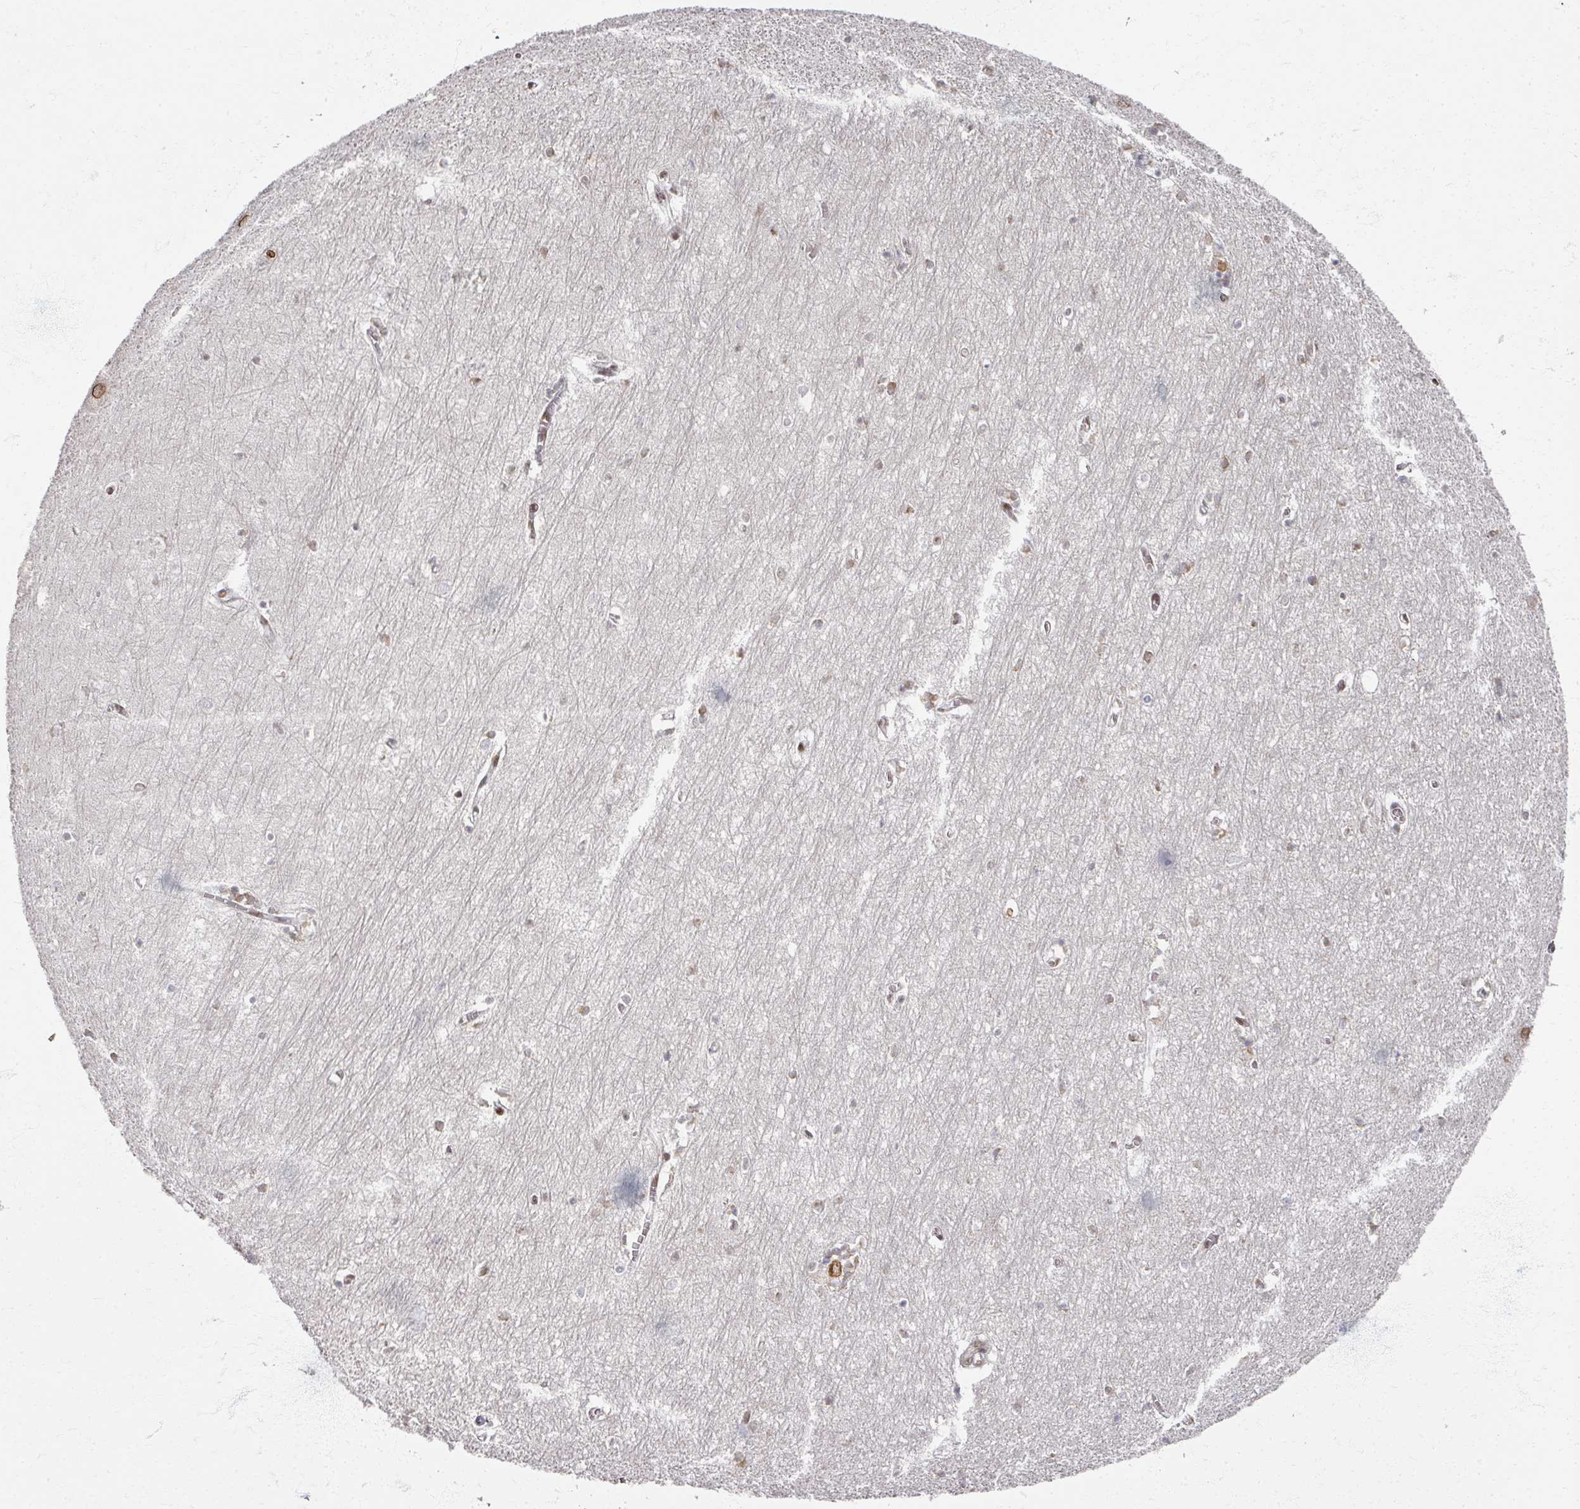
{"staining": {"intensity": "moderate", "quantity": "<25%", "location": "nuclear"}, "tissue": "hippocampus", "cell_type": "Glial cells", "image_type": "normal", "snomed": [{"axis": "morphology", "description": "Normal tissue, NOS"}, {"axis": "topography", "description": "Hippocampus"}], "caption": "Protein positivity by immunohistochemistry (IHC) displays moderate nuclear staining in about <25% of glial cells in benign hippocampus. (DAB (3,3'-diaminobenzidine) = brown stain, brightfield microscopy at high magnification).", "gene": "PSKH1", "patient": {"sex": "female", "age": 64}}